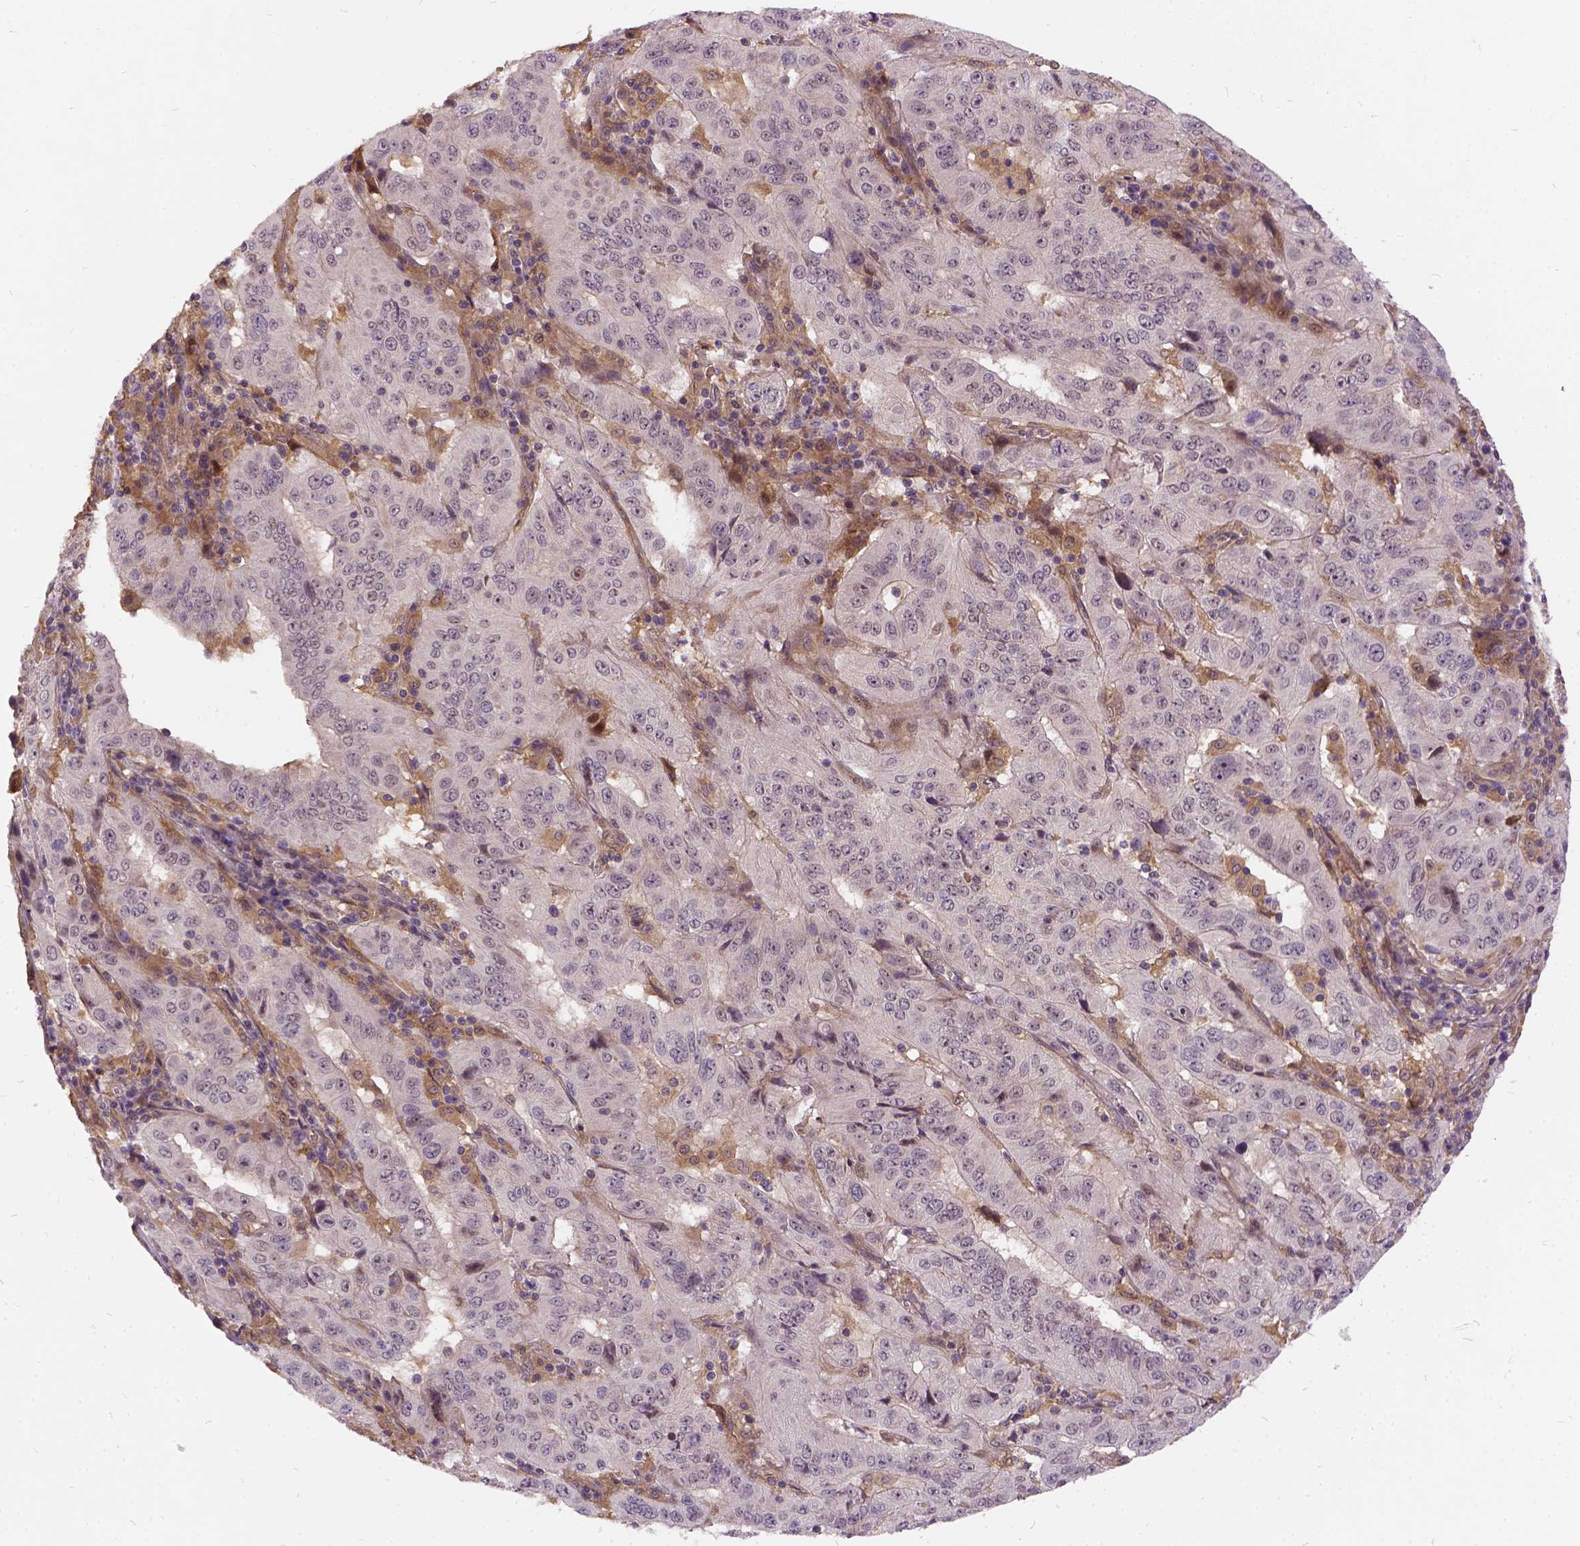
{"staining": {"intensity": "negative", "quantity": "none", "location": "none"}, "tissue": "pancreatic cancer", "cell_type": "Tumor cells", "image_type": "cancer", "snomed": [{"axis": "morphology", "description": "Adenocarcinoma, NOS"}, {"axis": "topography", "description": "Pancreas"}], "caption": "A high-resolution micrograph shows immunohistochemistry staining of adenocarcinoma (pancreatic), which exhibits no significant staining in tumor cells. Brightfield microscopy of immunohistochemistry stained with DAB (3,3'-diaminobenzidine) (brown) and hematoxylin (blue), captured at high magnification.", "gene": "ILRUN", "patient": {"sex": "male", "age": 63}}